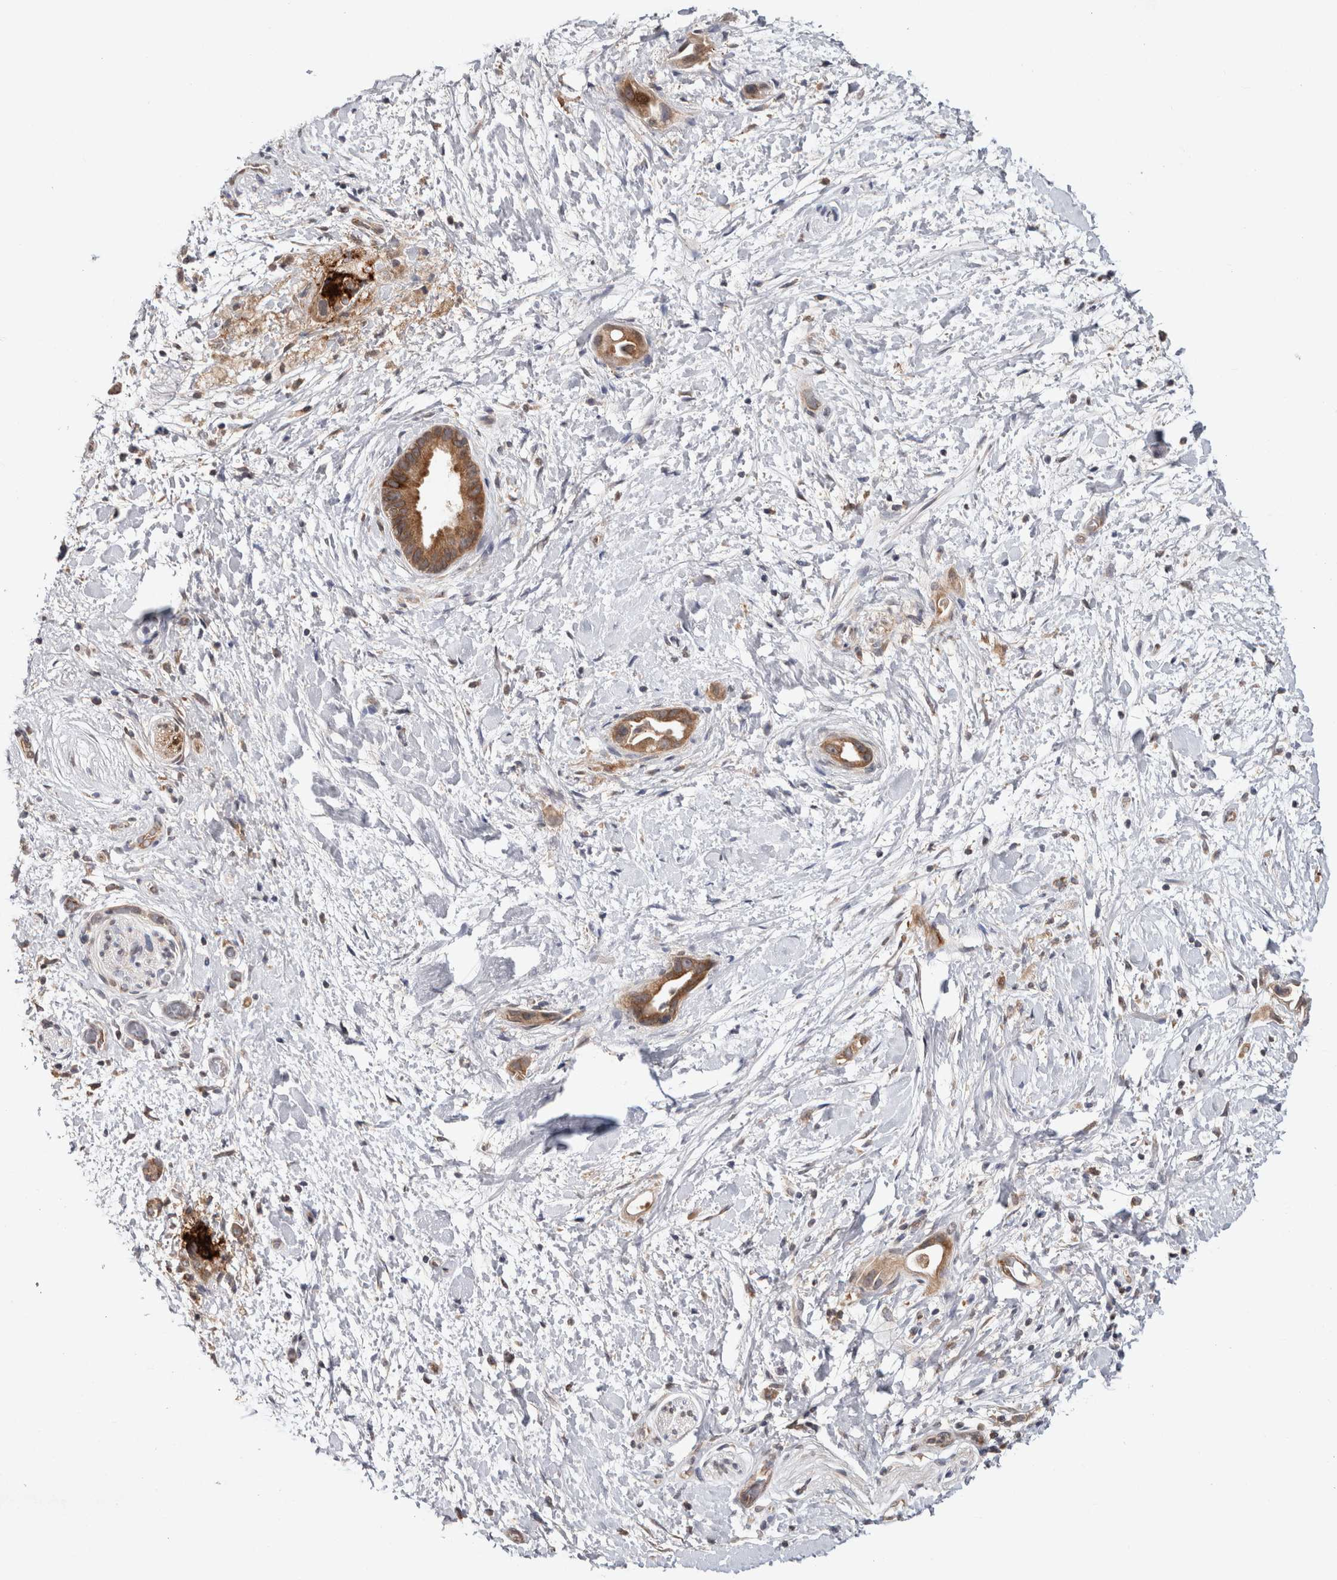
{"staining": {"intensity": "moderate", "quantity": ">75%", "location": "cytoplasmic/membranous"}, "tissue": "pancreatic cancer", "cell_type": "Tumor cells", "image_type": "cancer", "snomed": [{"axis": "morphology", "description": "Adenocarcinoma, NOS"}, {"axis": "topography", "description": "Pancreas"}], "caption": "Moderate cytoplasmic/membranous protein positivity is identified in approximately >75% of tumor cells in pancreatic cancer.", "gene": "HMOX2", "patient": {"sex": "male", "age": 55}}